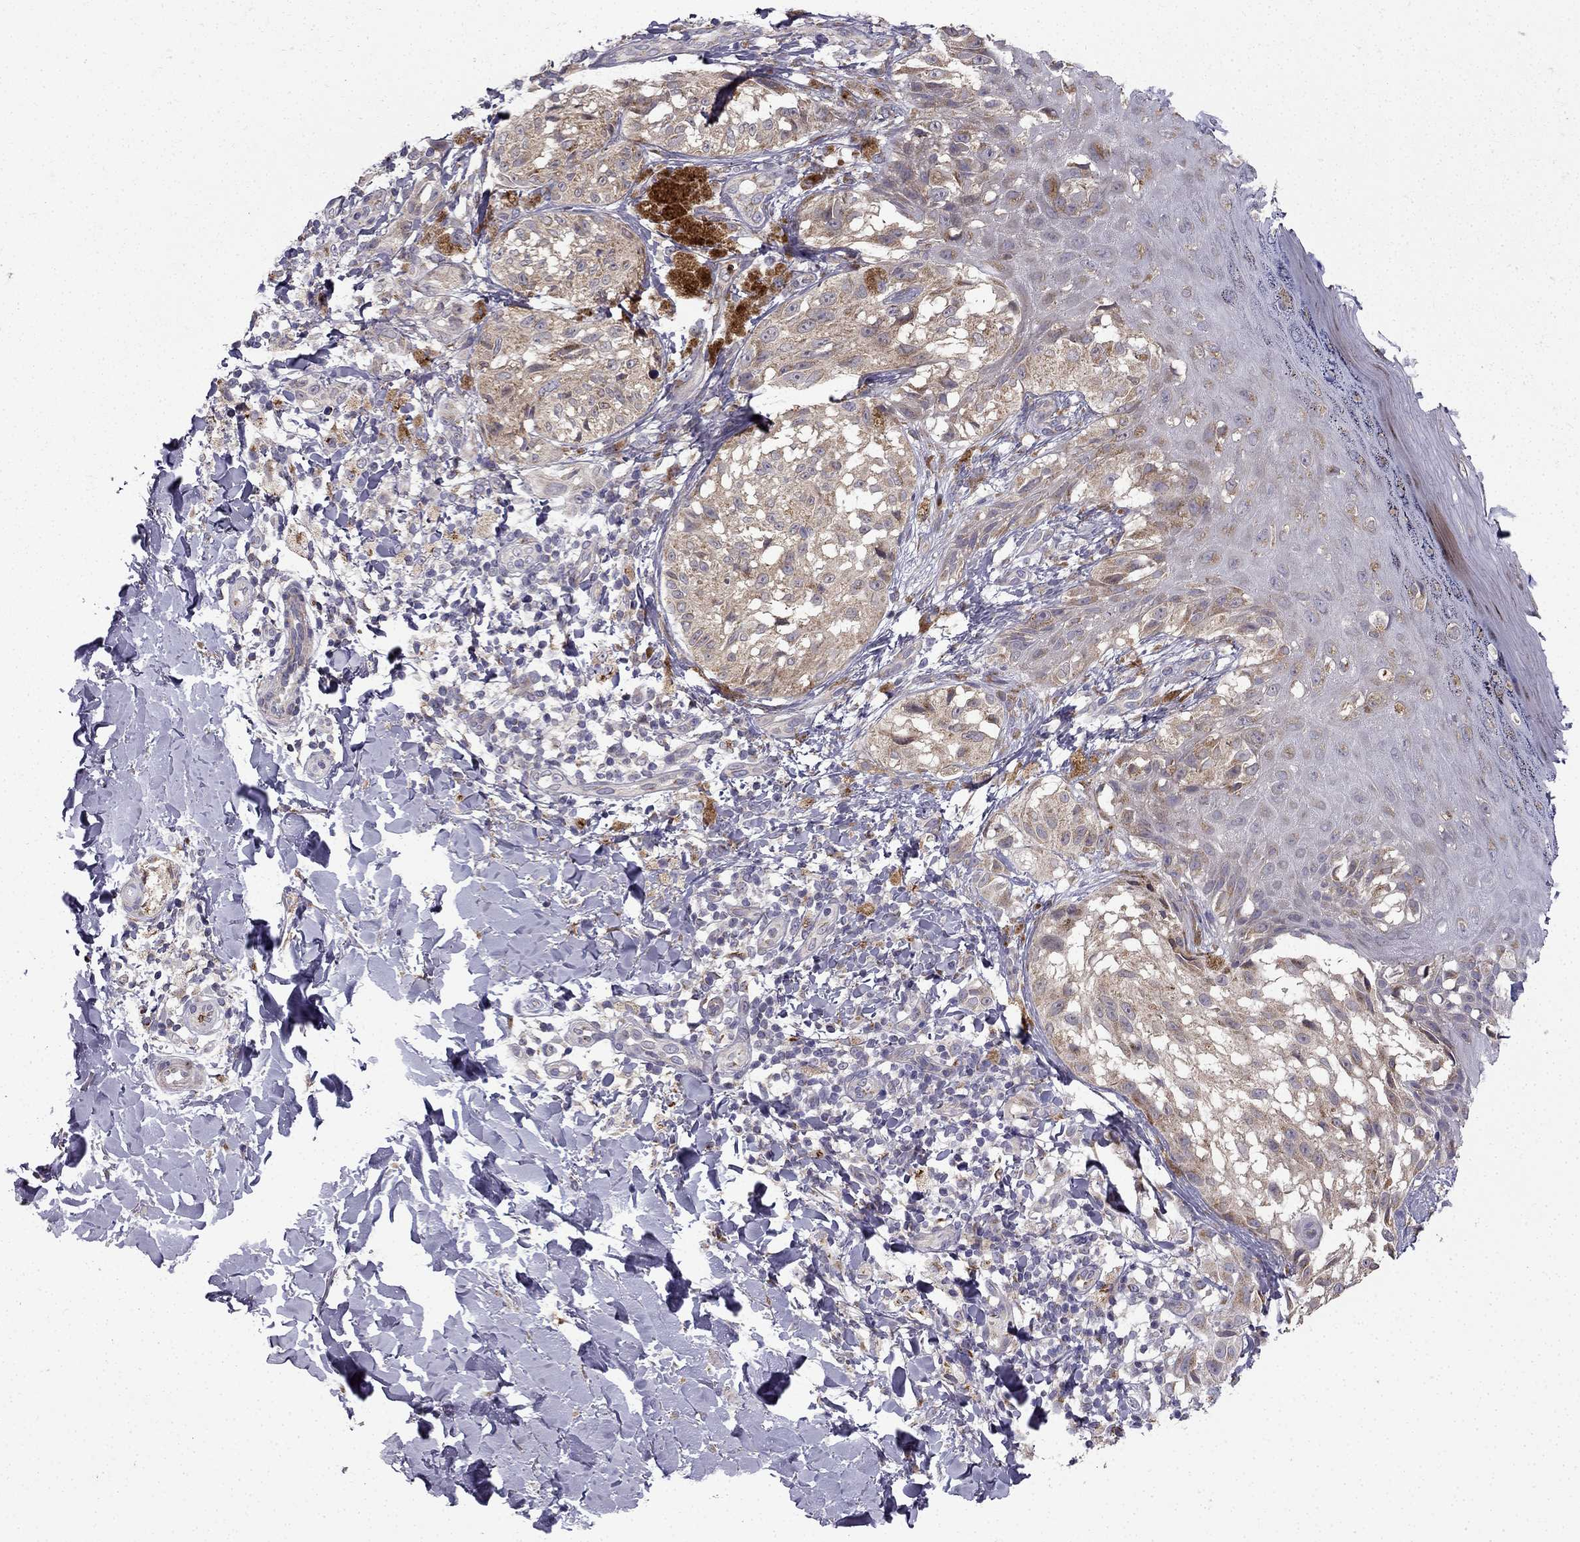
{"staining": {"intensity": "weak", "quantity": ">75%", "location": "cytoplasmic/membranous"}, "tissue": "melanoma", "cell_type": "Tumor cells", "image_type": "cancer", "snomed": [{"axis": "morphology", "description": "Malignant melanoma, NOS"}, {"axis": "topography", "description": "Skin"}], "caption": "Protein expression analysis of melanoma exhibits weak cytoplasmic/membranous staining in approximately >75% of tumor cells. The staining was performed using DAB, with brown indicating positive protein expression. Nuclei are stained blue with hematoxylin.", "gene": "B4GALT7", "patient": {"sex": "male", "age": 36}}